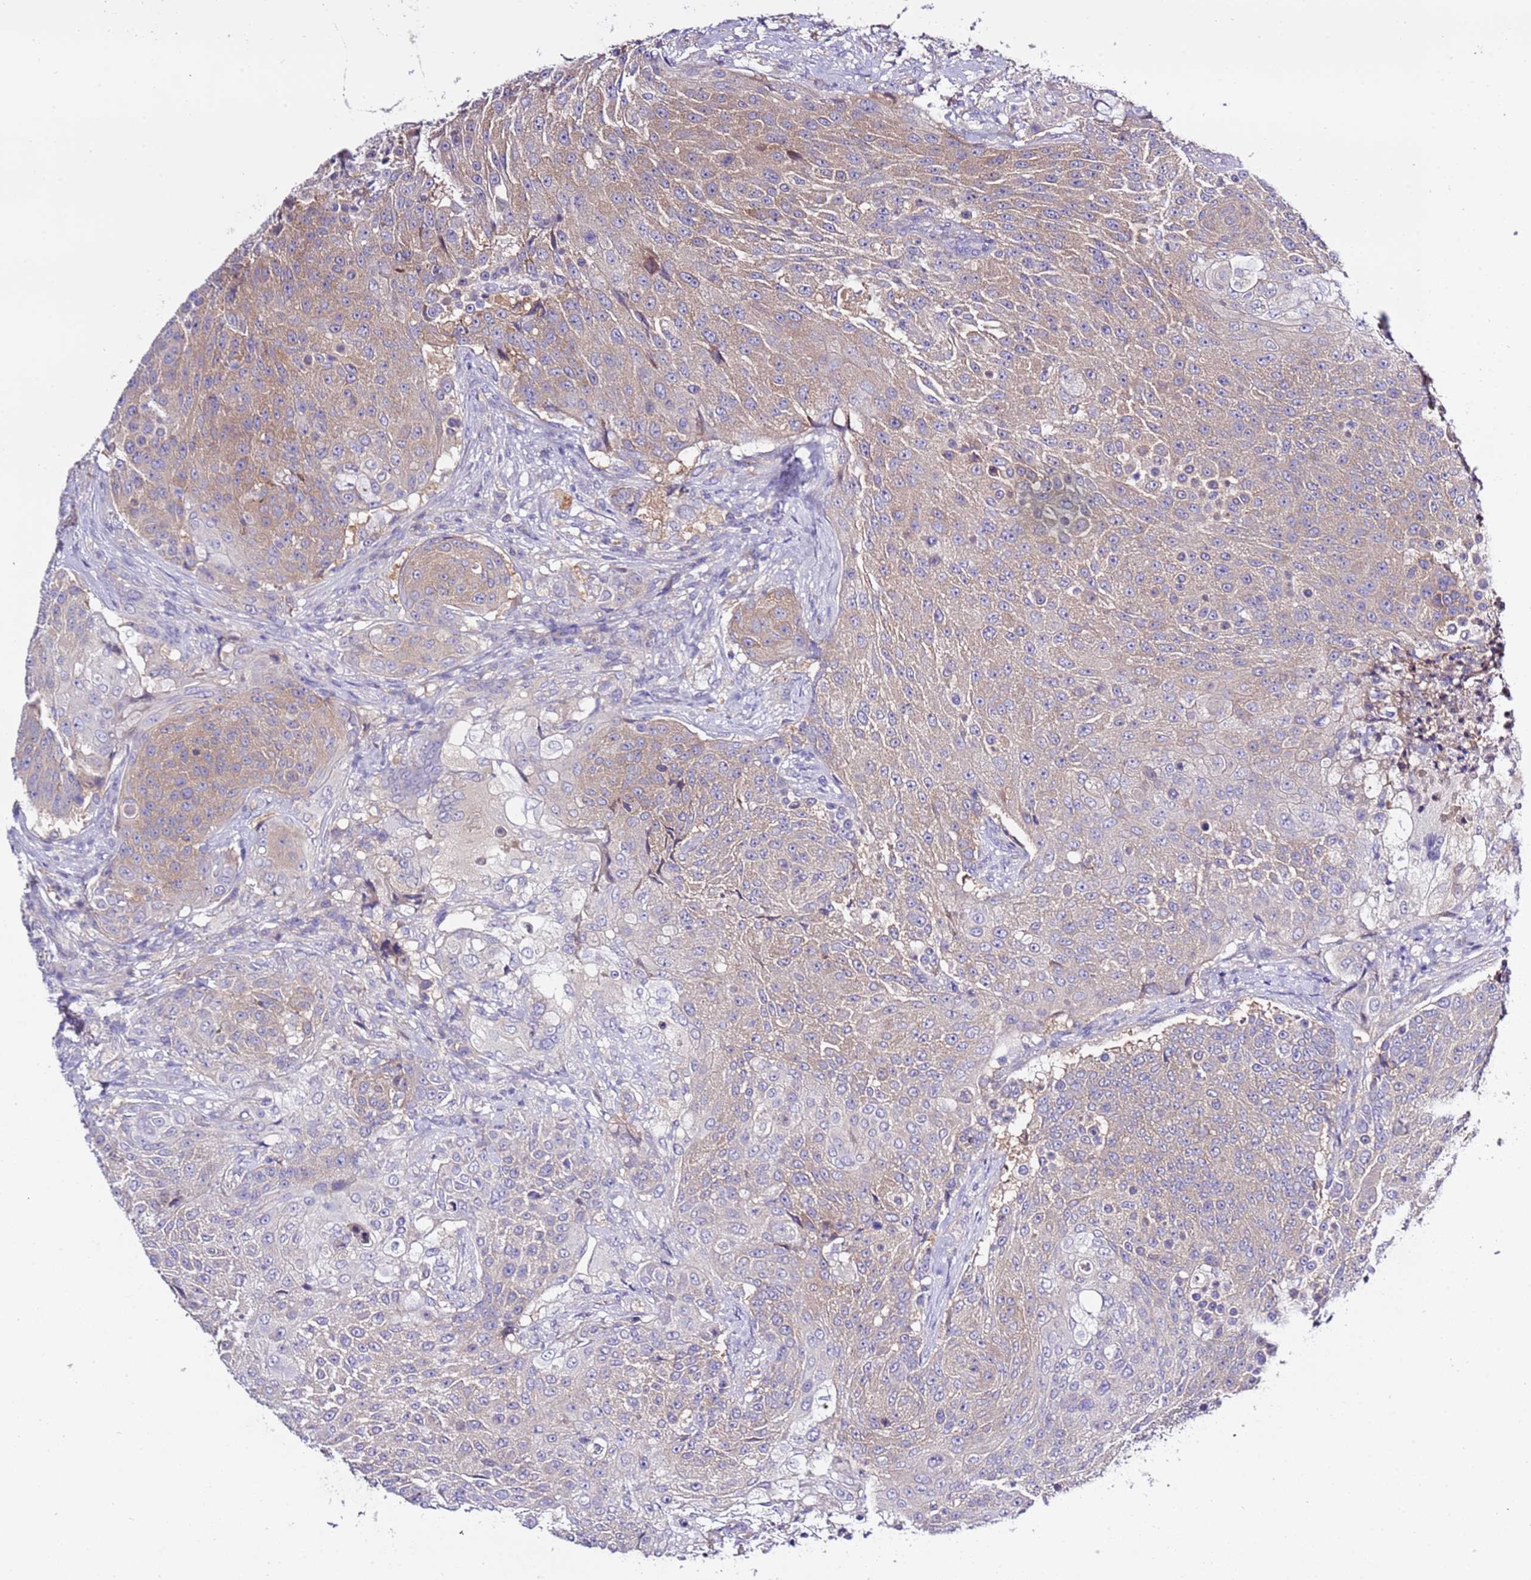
{"staining": {"intensity": "weak", "quantity": ">75%", "location": "cytoplasmic/membranous"}, "tissue": "urothelial cancer", "cell_type": "Tumor cells", "image_type": "cancer", "snomed": [{"axis": "morphology", "description": "Urothelial carcinoma, High grade"}, {"axis": "topography", "description": "Urinary bladder"}], "caption": "Protein analysis of high-grade urothelial carcinoma tissue exhibits weak cytoplasmic/membranous staining in about >75% of tumor cells.", "gene": "STIP1", "patient": {"sex": "female", "age": 63}}